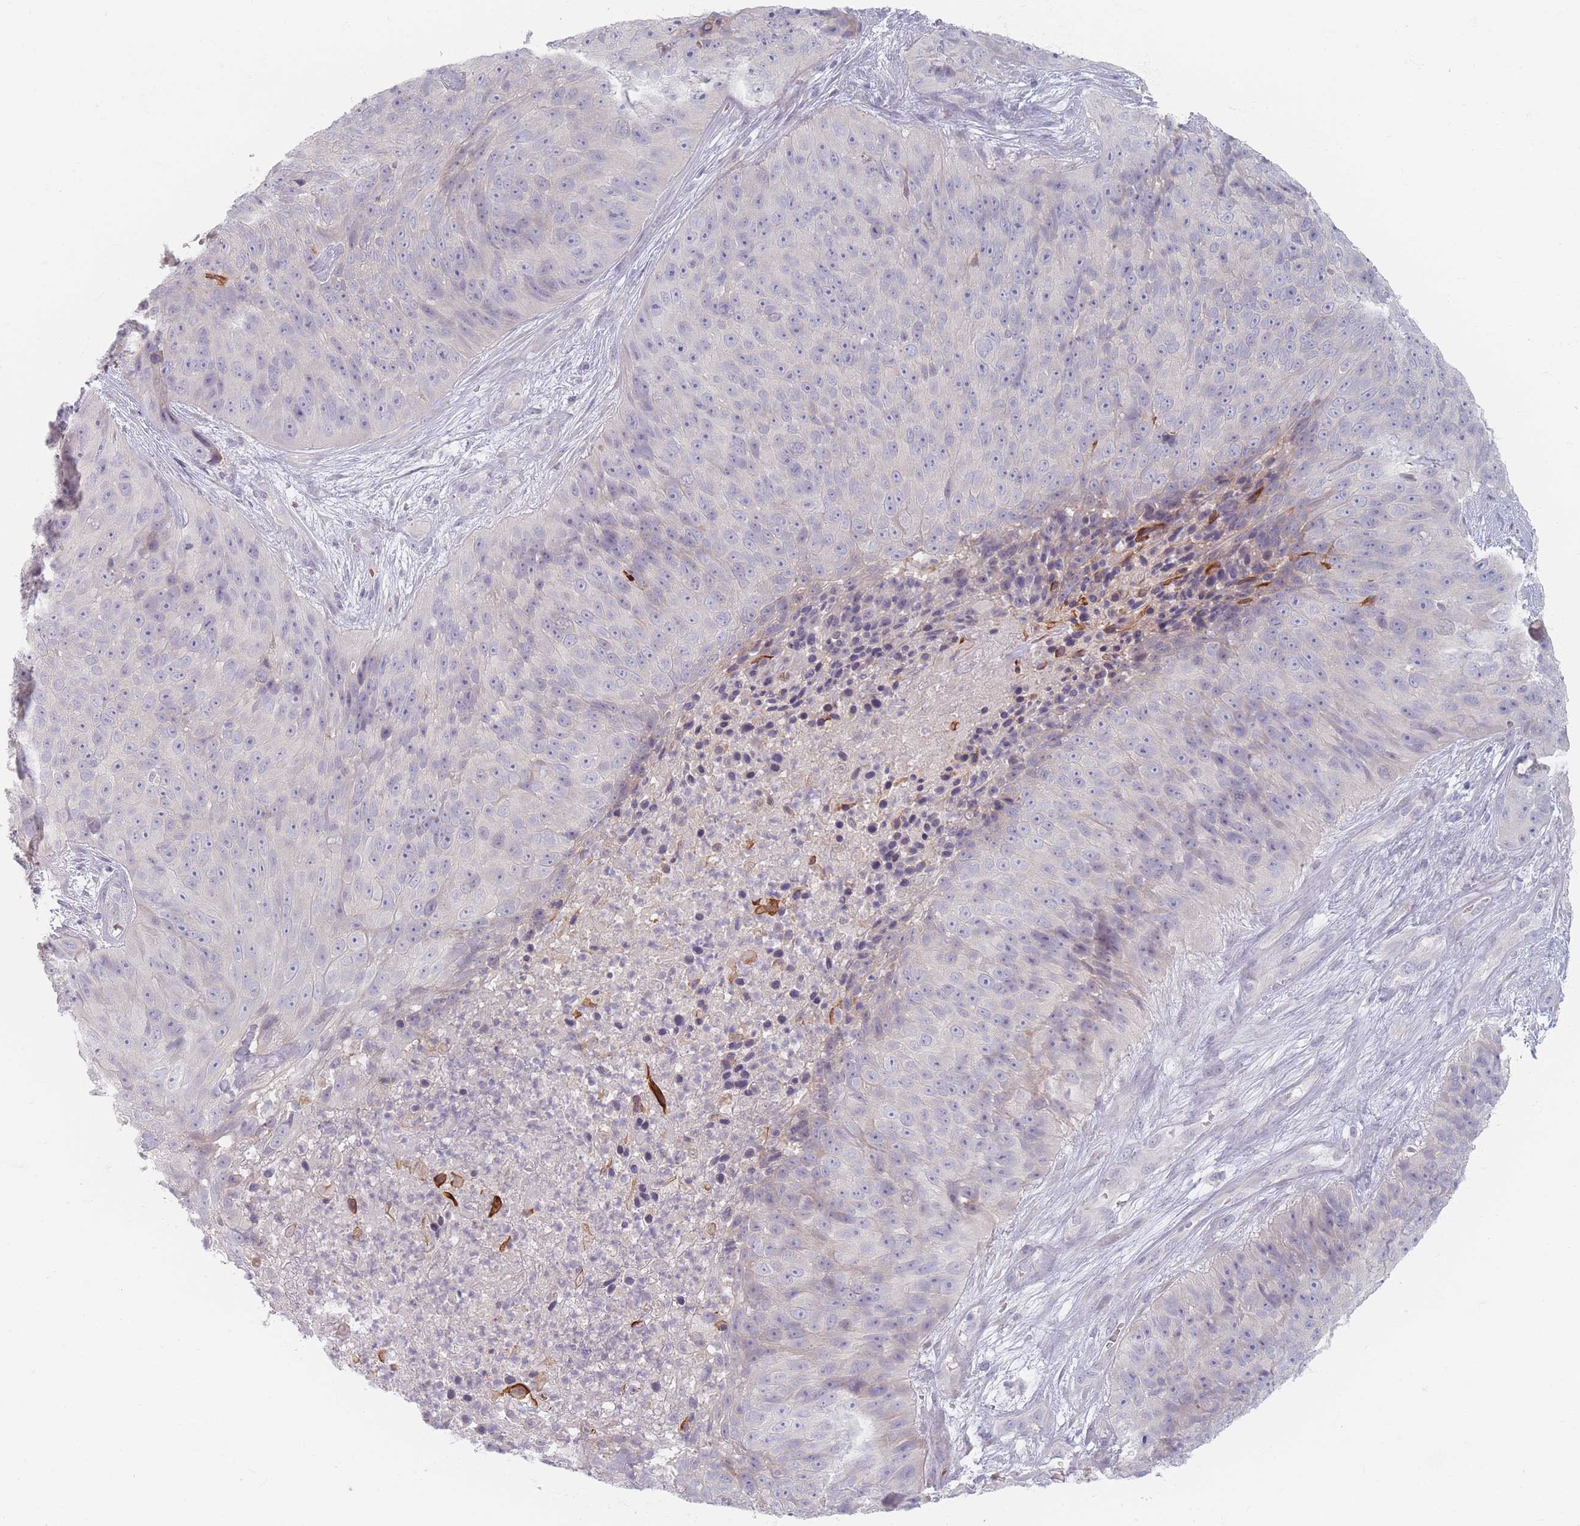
{"staining": {"intensity": "negative", "quantity": "none", "location": "none"}, "tissue": "skin cancer", "cell_type": "Tumor cells", "image_type": "cancer", "snomed": [{"axis": "morphology", "description": "Squamous cell carcinoma, NOS"}, {"axis": "topography", "description": "Skin"}], "caption": "High power microscopy image of an immunohistochemistry histopathology image of squamous cell carcinoma (skin), revealing no significant staining in tumor cells.", "gene": "TMOD1", "patient": {"sex": "female", "age": 87}}